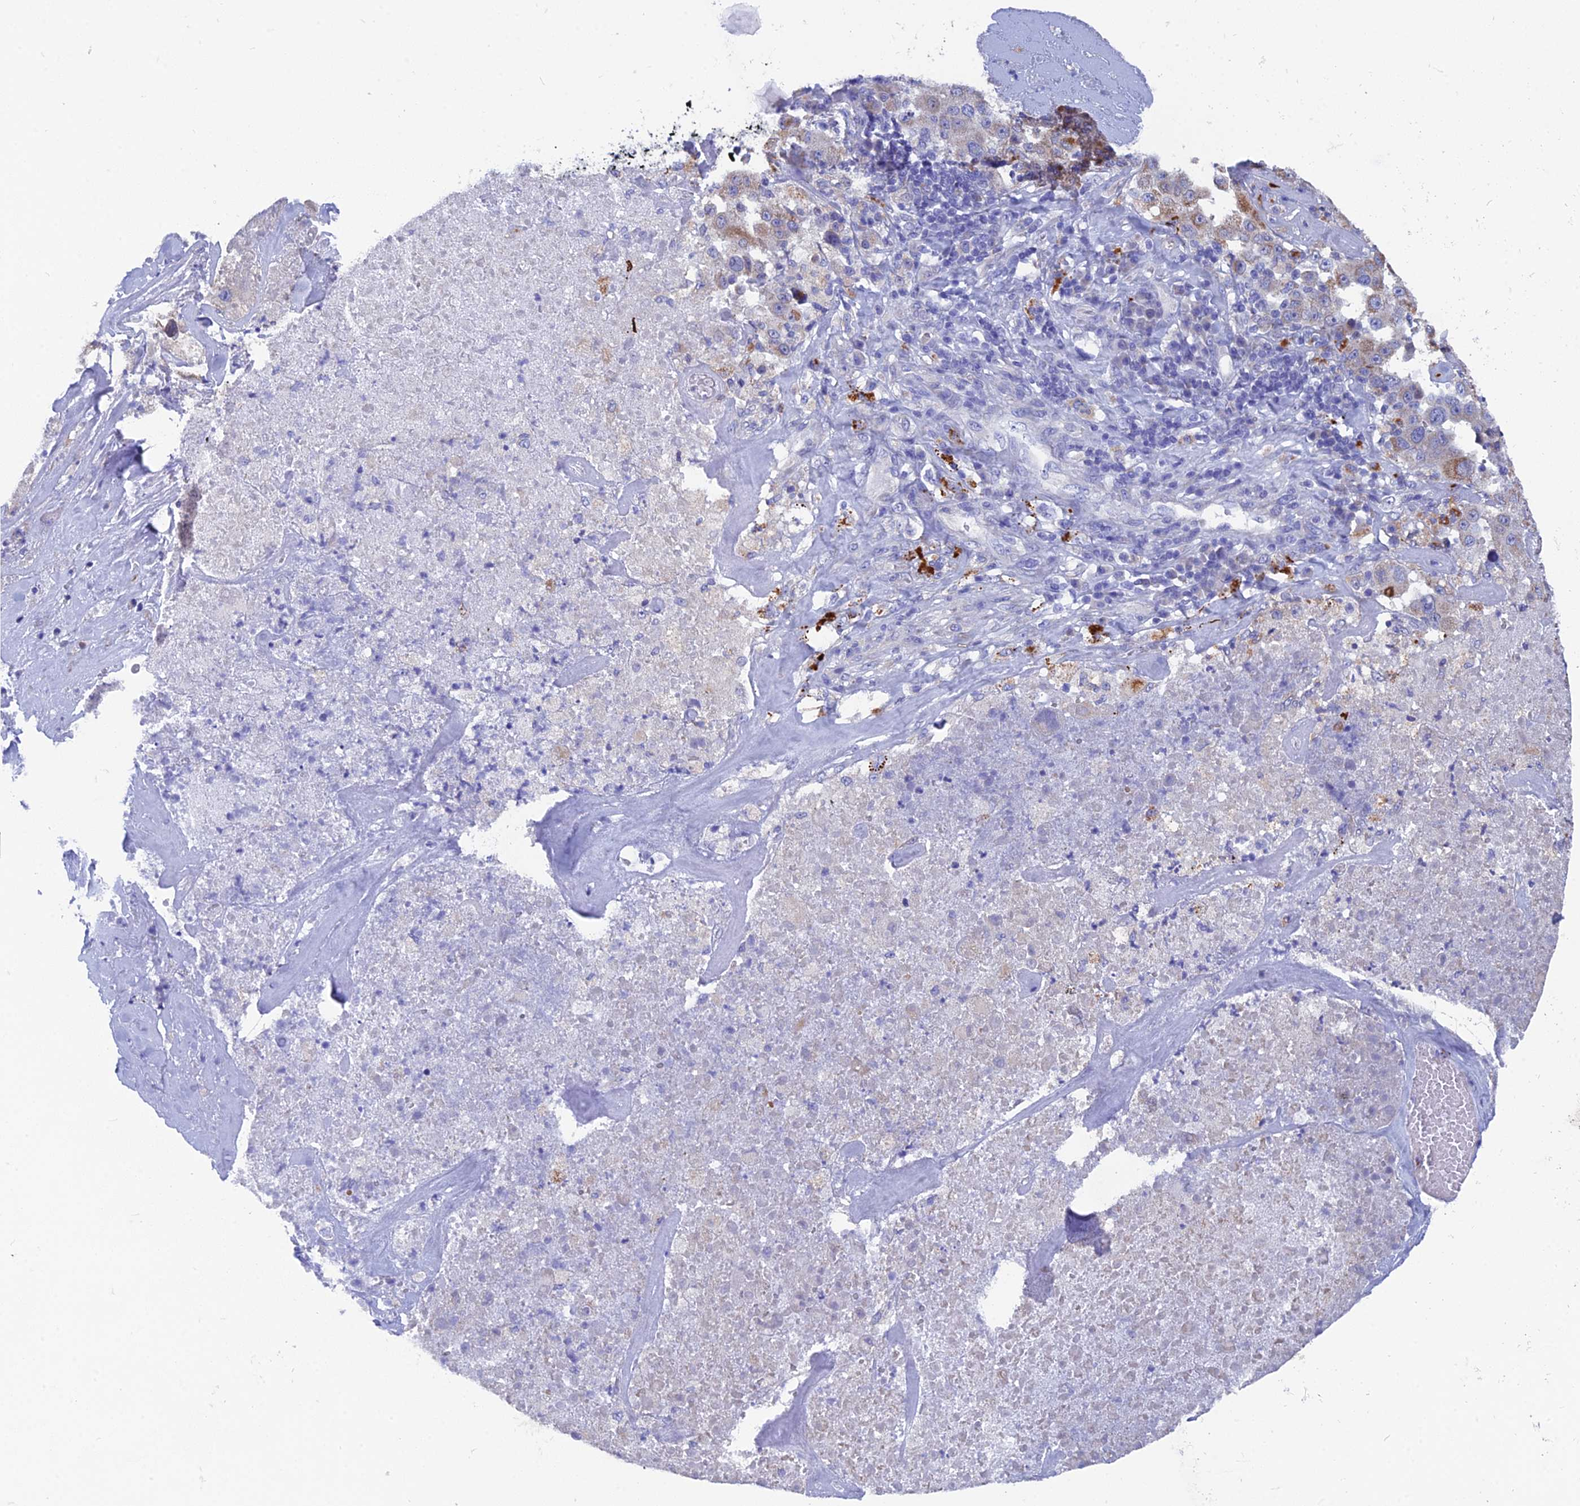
{"staining": {"intensity": "weak", "quantity": "<25%", "location": "cytoplasmic/membranous"}, "tissue": "melanoma", "cell_type": "Tumor cells", "image_type": "cancer", "snomed": [{"axis": "morphology", "description": "Malignant melanoma, Metastatic site"}, {"axis": "topography", "description": "Lymph node"}], "caption": "Protein analysis of malignant melanoma (metastatic site) exhibits no significant positivity in tumor cells.", "gene": "AK4", "patient": {"sex": "male", "age": 62}}